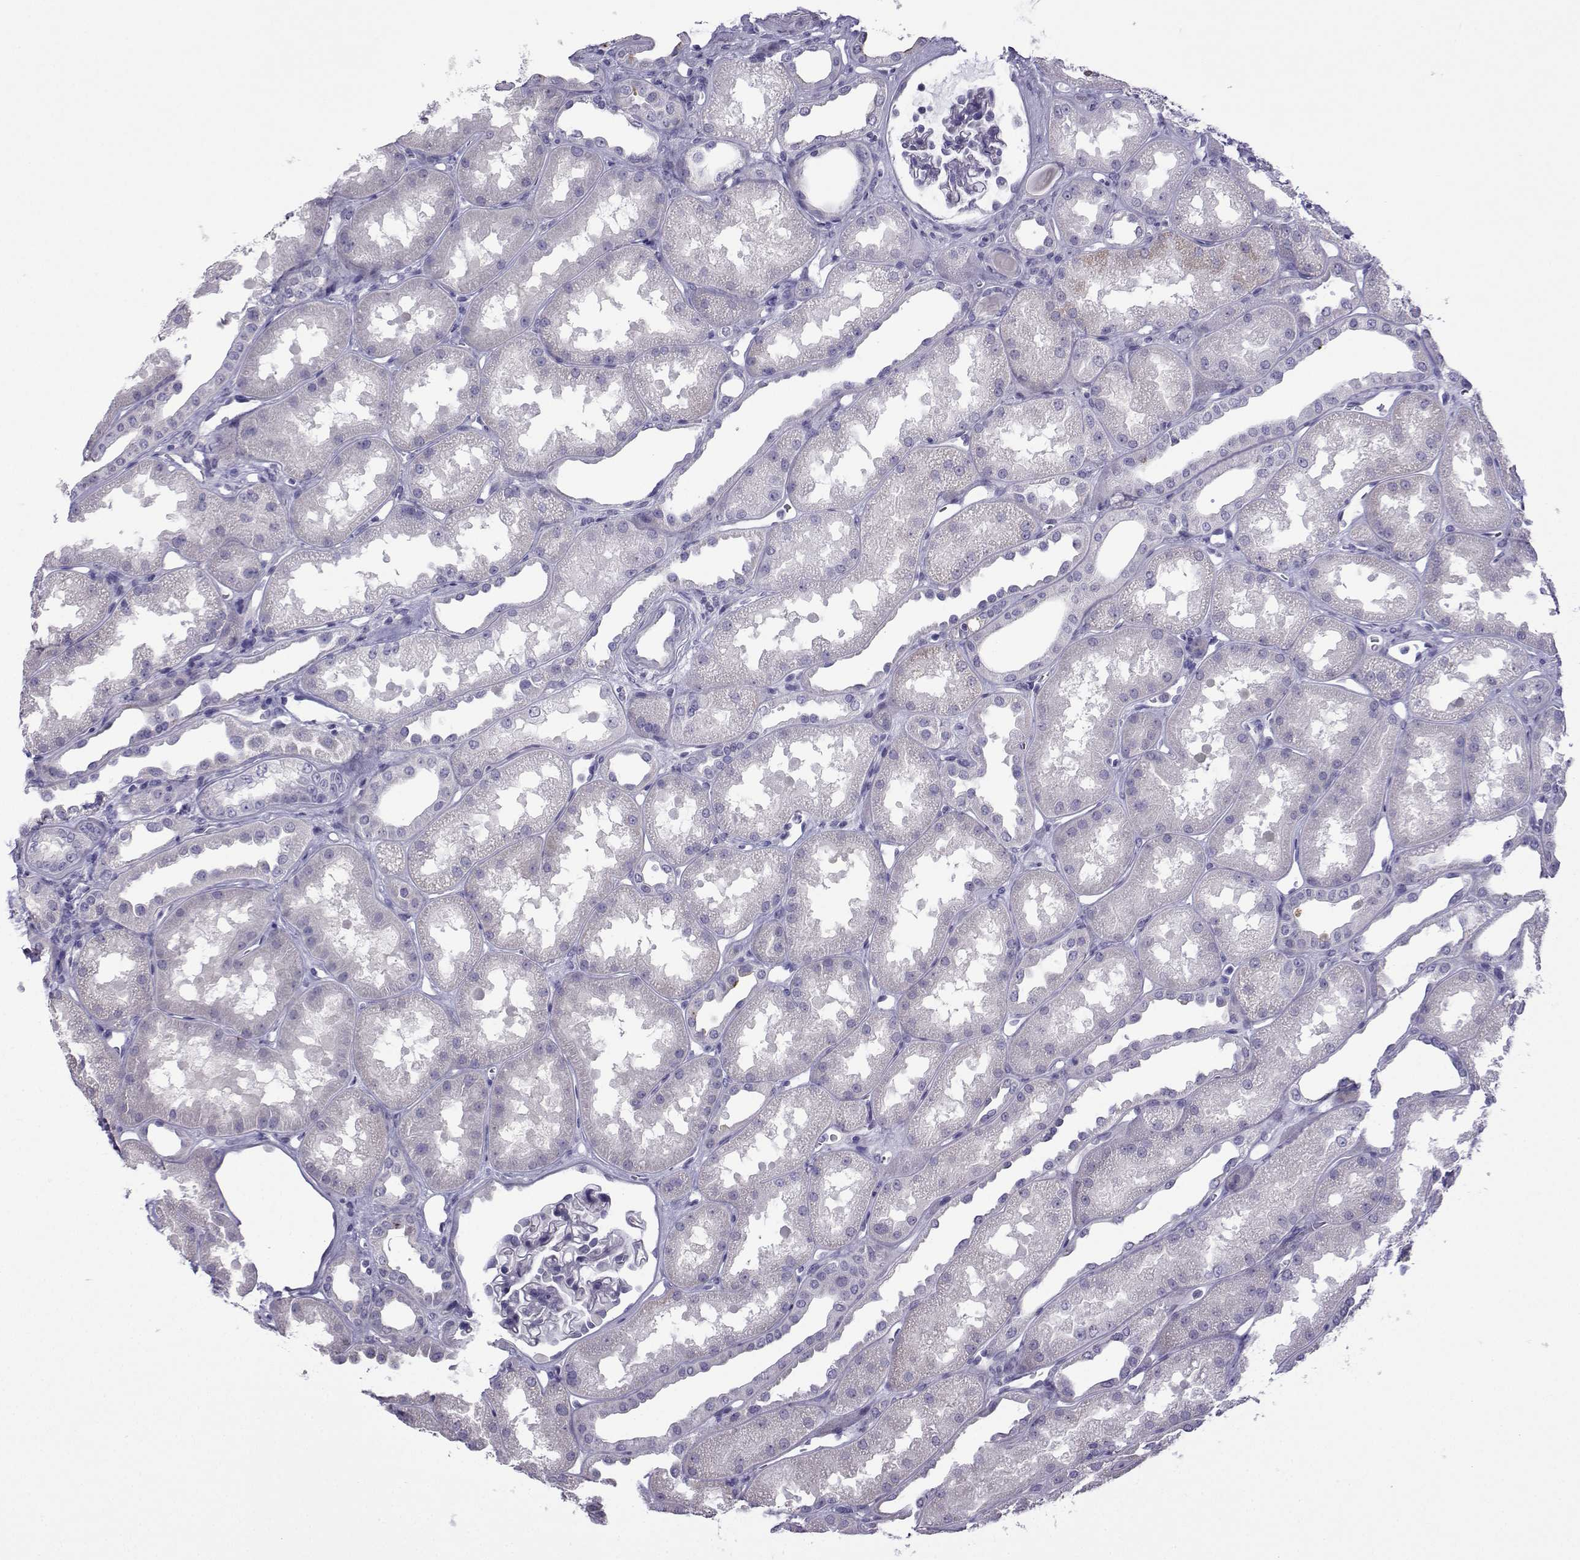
{"staining": {"intensity": "negative", "quantity": "none", "location": "none"}, "tissue": "kidney", "cell_type": "Cells in glomeruli", "image_type": "normal", "snomed": [{"axis": "morphology", "description": "Normal tissue, NOS"}, {"axis": "topography", "description": "Kidney"}], "caption": "The photomicrograph reveals no significant staining in cells in glomeruli of kidney.", "gene": "CFAP70", "patient": {"sex": "male", "age": 61}}